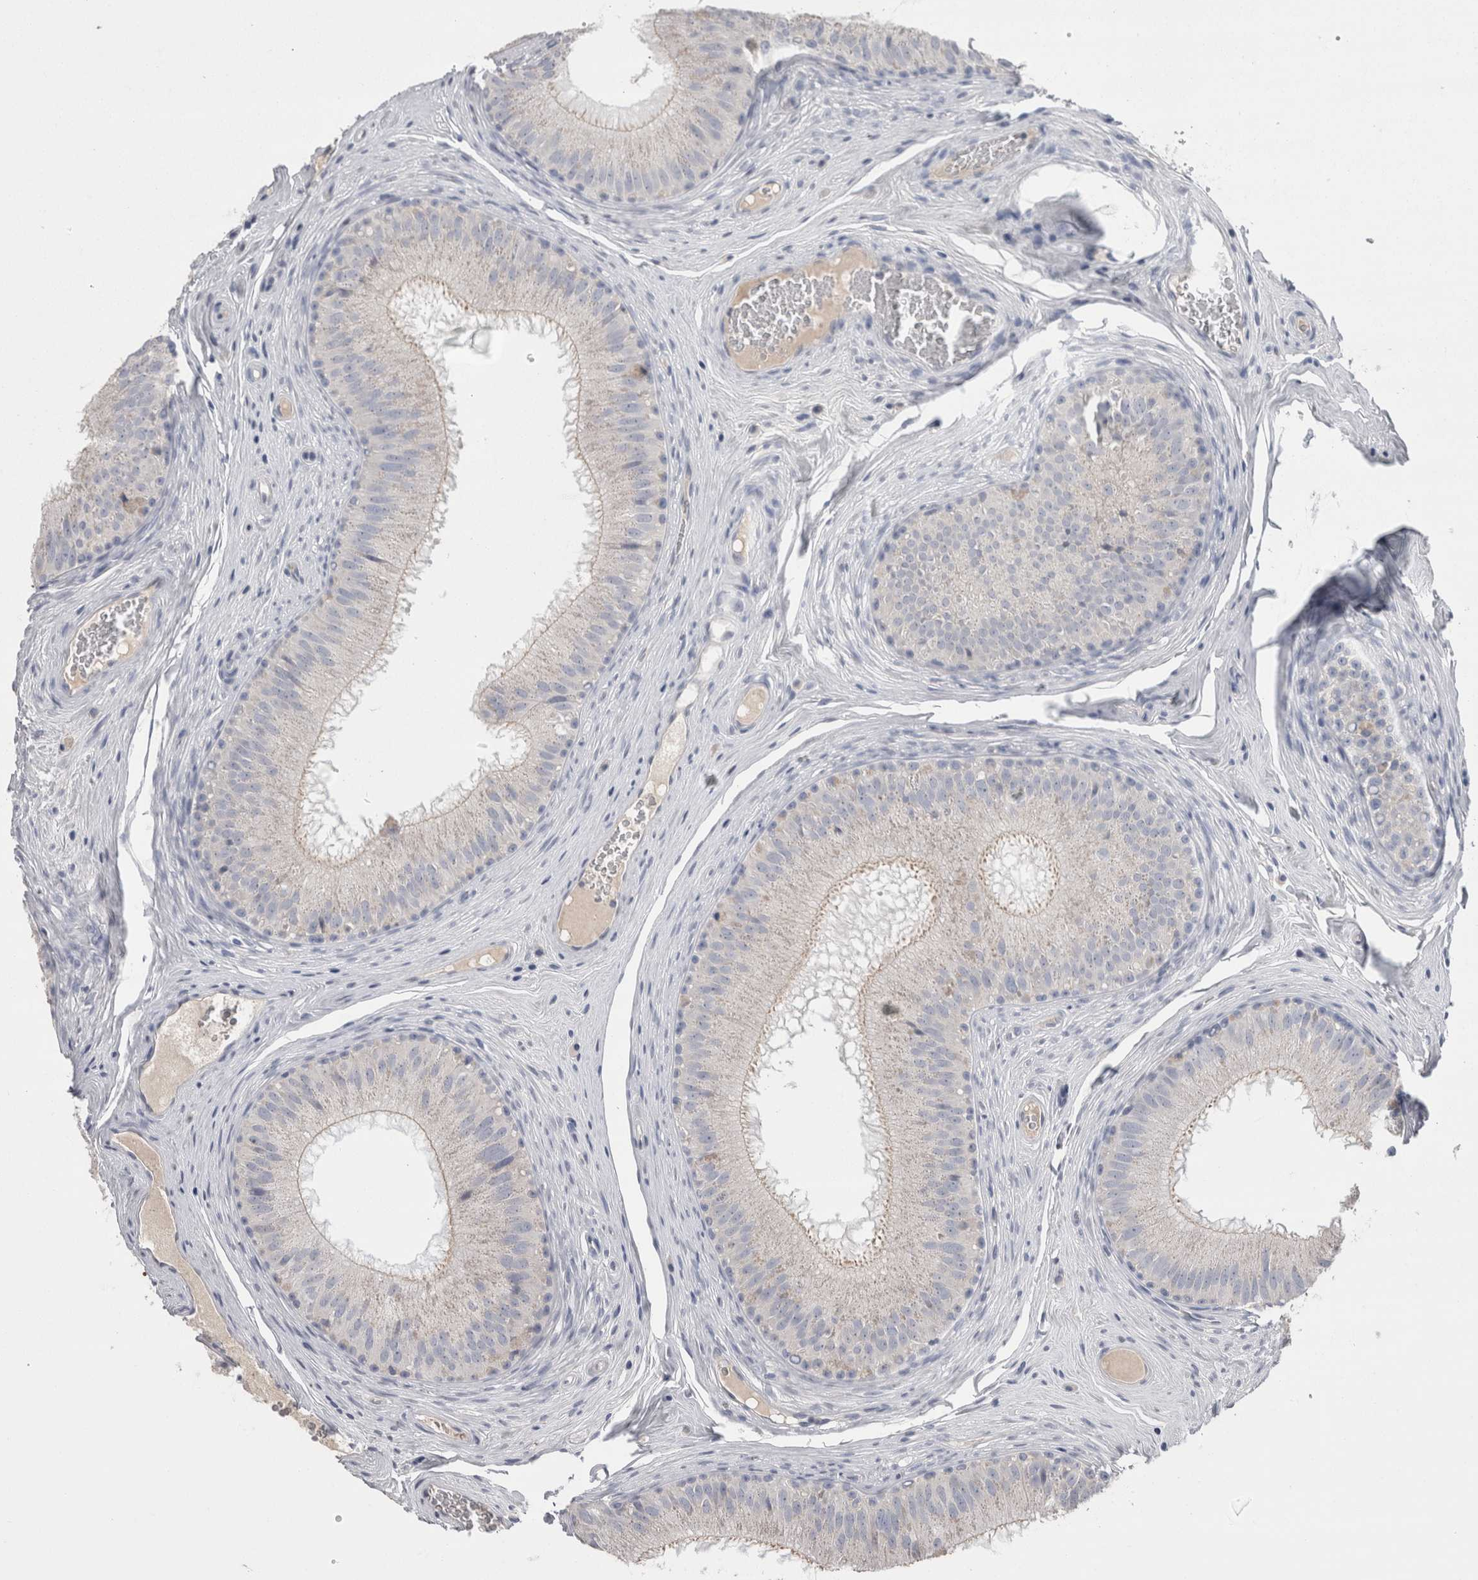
{"staining": {"intensity": "negative", "quantity": "none", "location": "none"}, "tissue": "epididymis", "cell_type": "Glandular cells", "image_type": "normal", "snomed": [{"axis": "morphology", "description": "Normal tissue, NOS"}, {"axis": "topography", "description": "Epididymis"}], "caption": "Epididymis was stained to show a protein in brown. There is no significant positivity in glandular cells. Brightfield microscopy of immunohistochemistry (IHC) stained with DAB (3,3'-diaminobenzidine) (brown) and hematoxylin (blue), captured at high magnification.", "gene": "REG1A", "patient": {"sex": "male", "age": 32}}